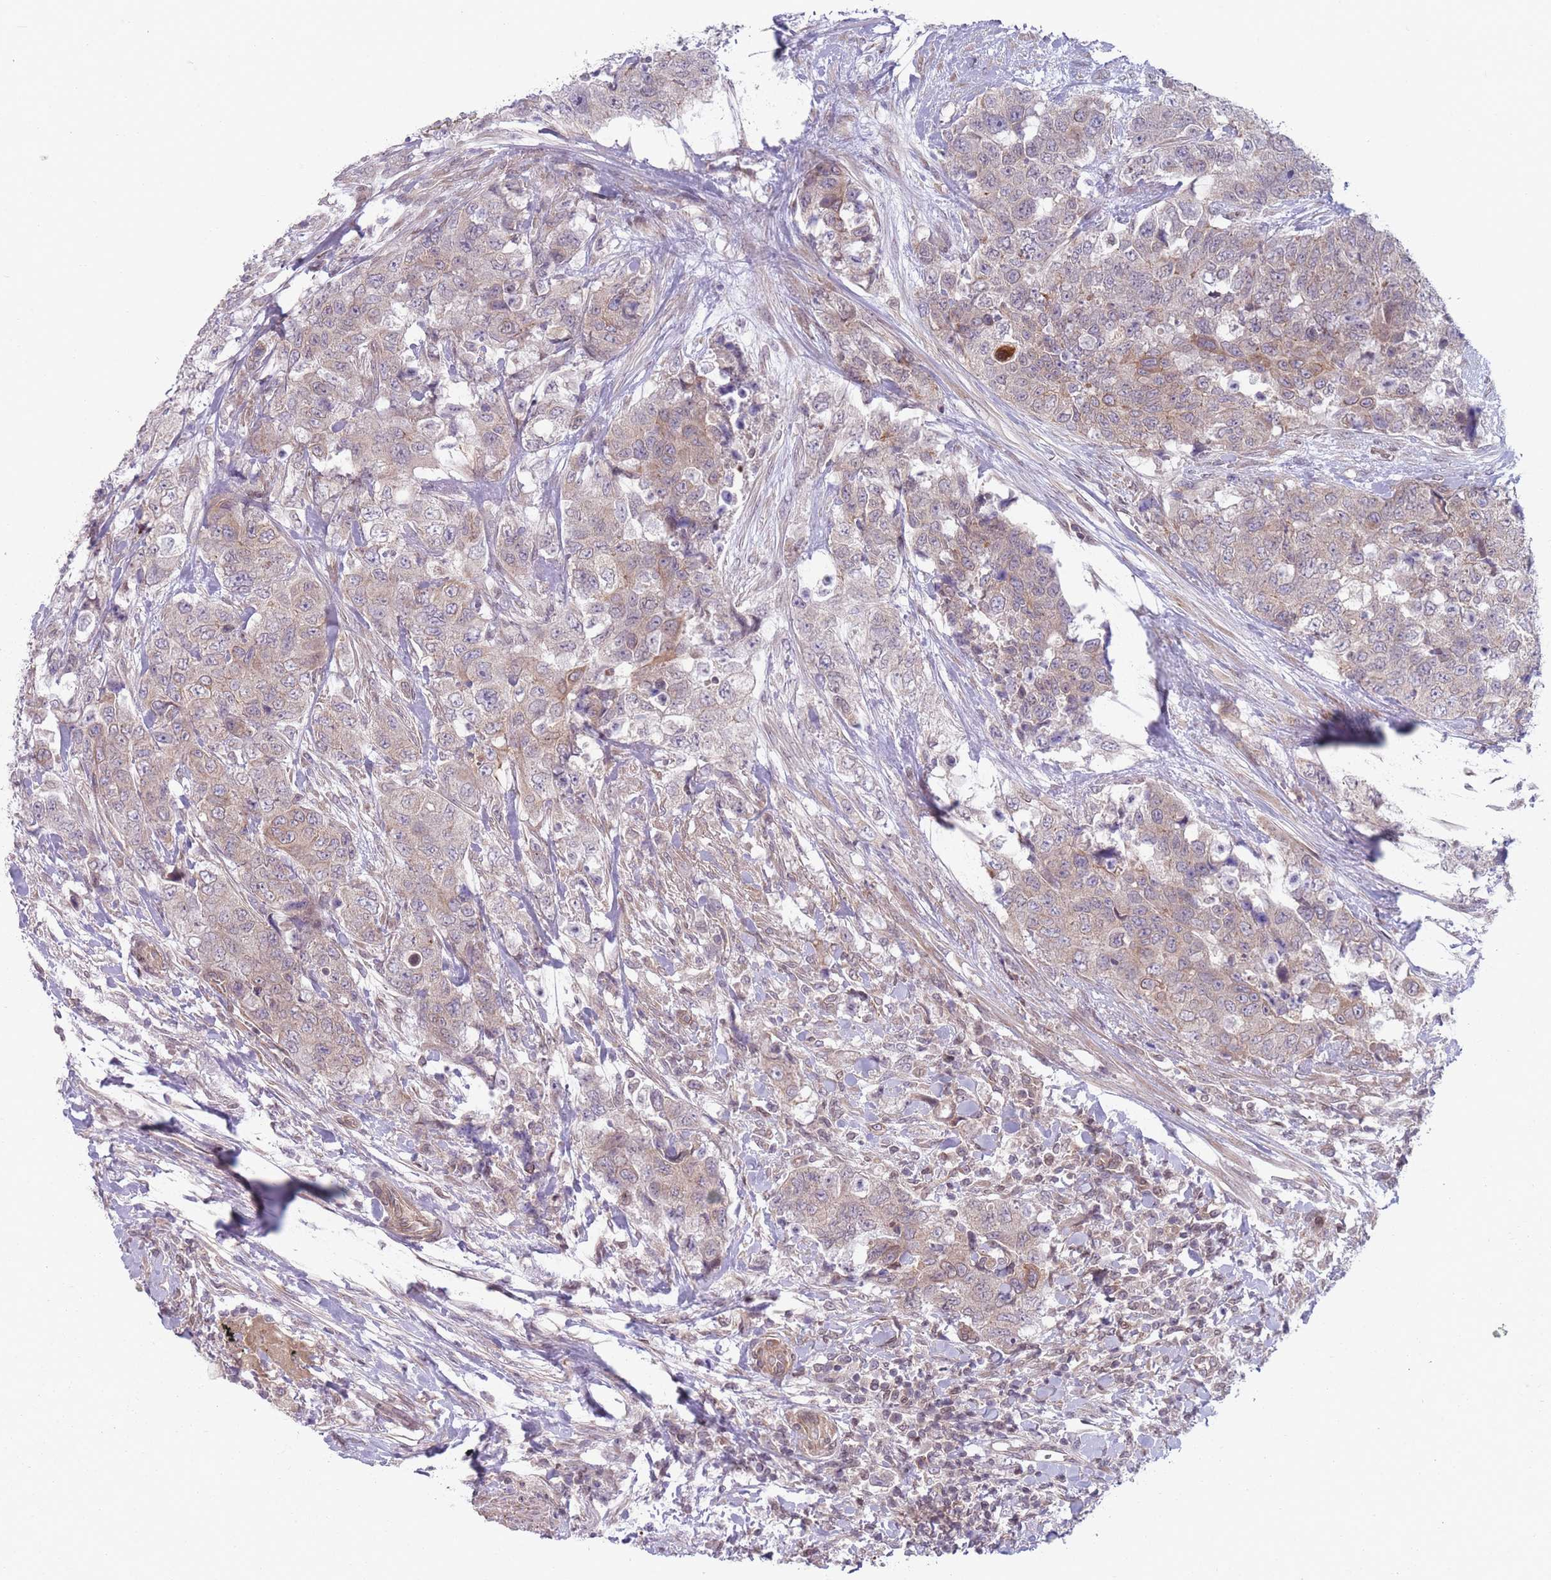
{"staining": {"intensity": "weak", "quantity": "25%-75%", "location": "cytoplasmic/membranous"}, "tissue": "urothelial cancer", "cell_type": "Tumor cells", "image_type": "cancer", "snomed": [{"axis": "morphology", "description": "Urothelial carcinoma, High grade"}, {"axis": "topography", "description": "Urinary bladder"}], "caption": "DAB immunohistochemical staining of urothelial carcinoma (high-grade) shows weak cytoplasmic/membranous protein staining in approximately 25%-75% of tumor cells.", "gene": "VRK2", "patient": {"sex": "female", "age": 78}}